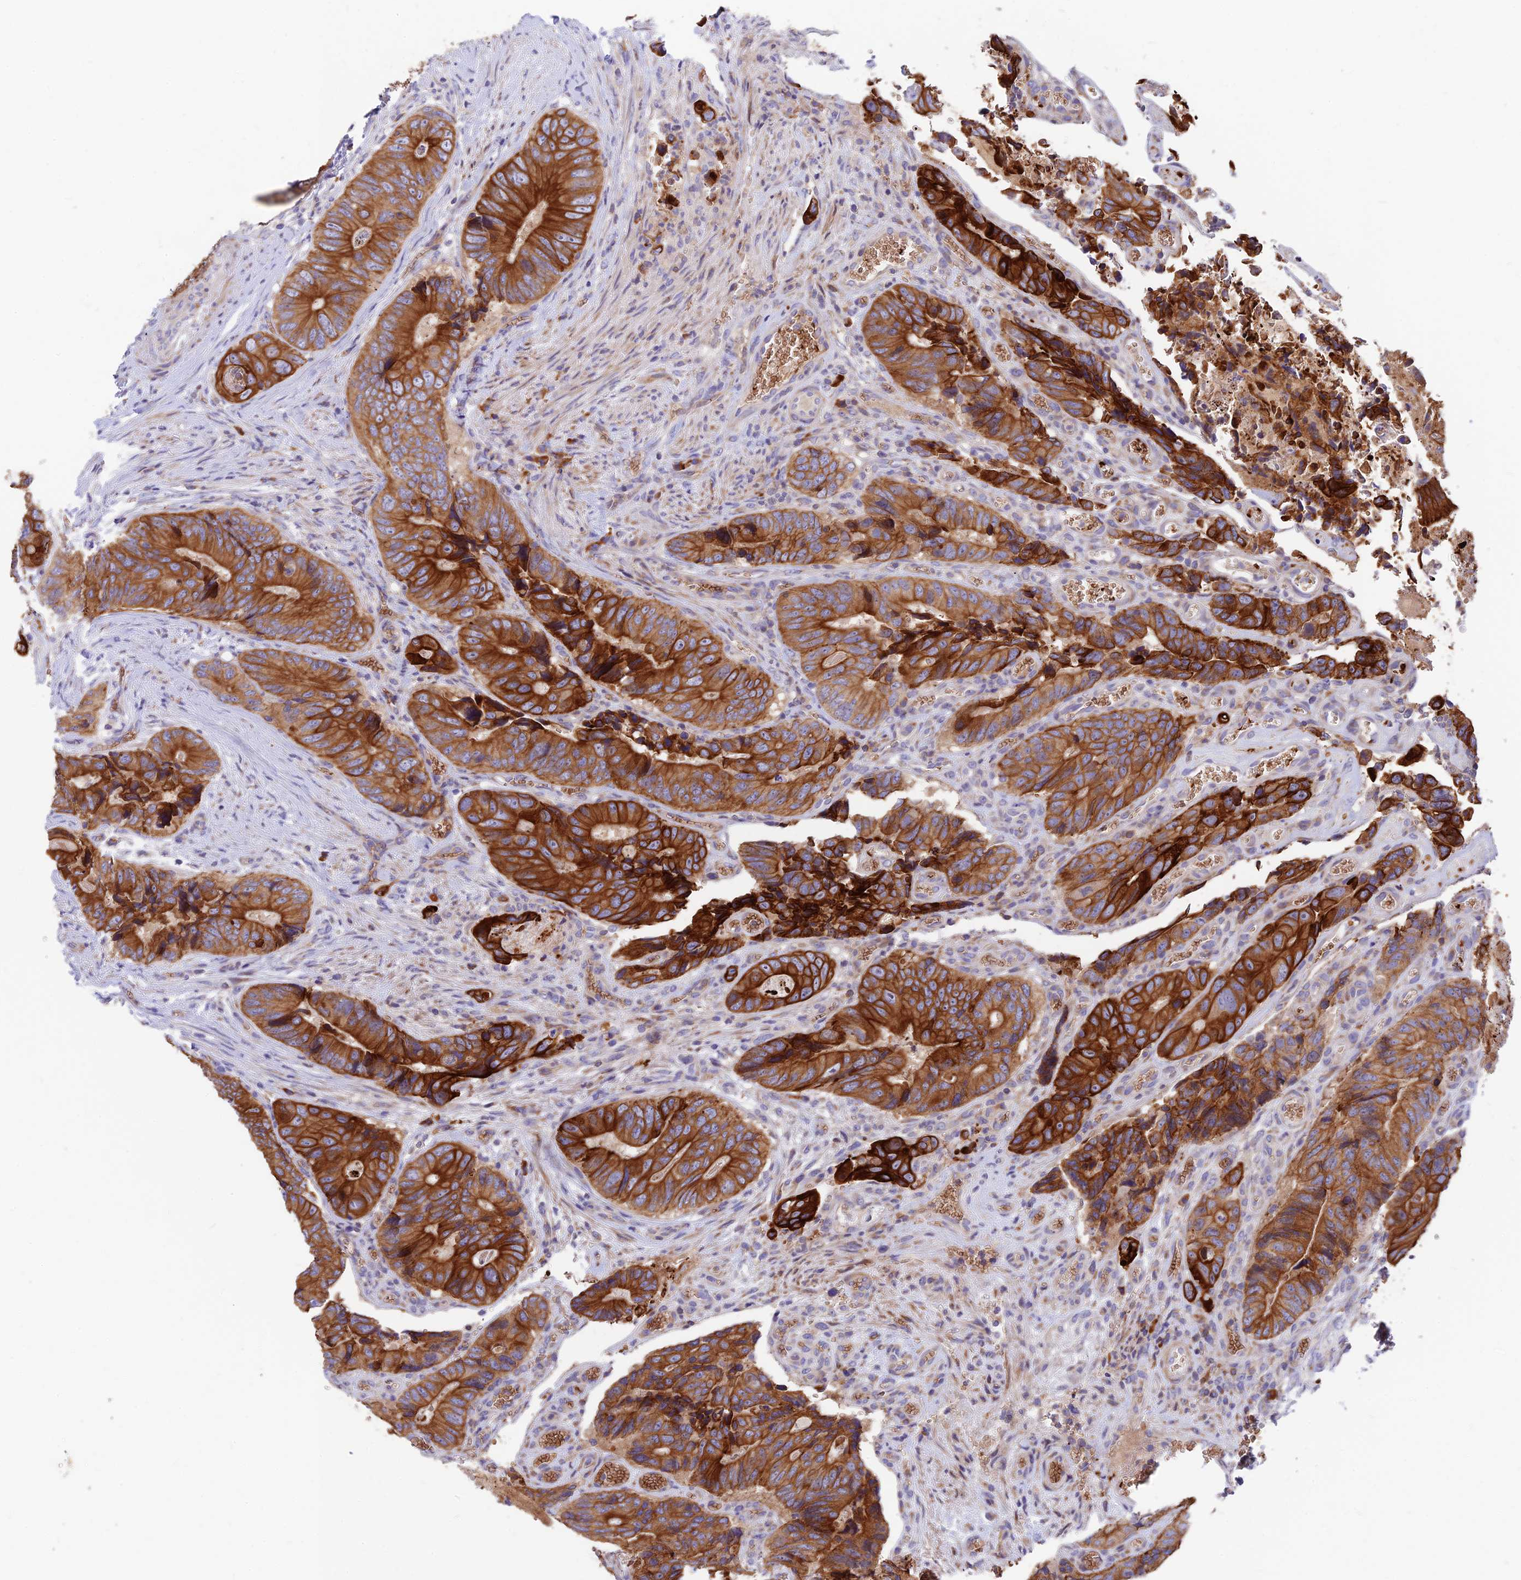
{"staining": {"intensity": "strong", "quantity": ">75%", "location": "cytoplasmic/membranous"}, "tissue": "colorectal cancer", "cell_type": "Tumor cells", "image_type": "cancer", "snomed": [{"axis": "morphology", "description": "Adenocarcinoma, NOS"}, {"axis": "topography", "description": "Colon"}], "caption": "High-power microscopy captured an immunohistochemistry histopathology image of adenocarcinoma (colorectal), revealing strong cytoplasmic/membranous staining in about >75% of tumor cells.", "gene": "DENND2D", "patient": {"sex": "male", "age": 84}}